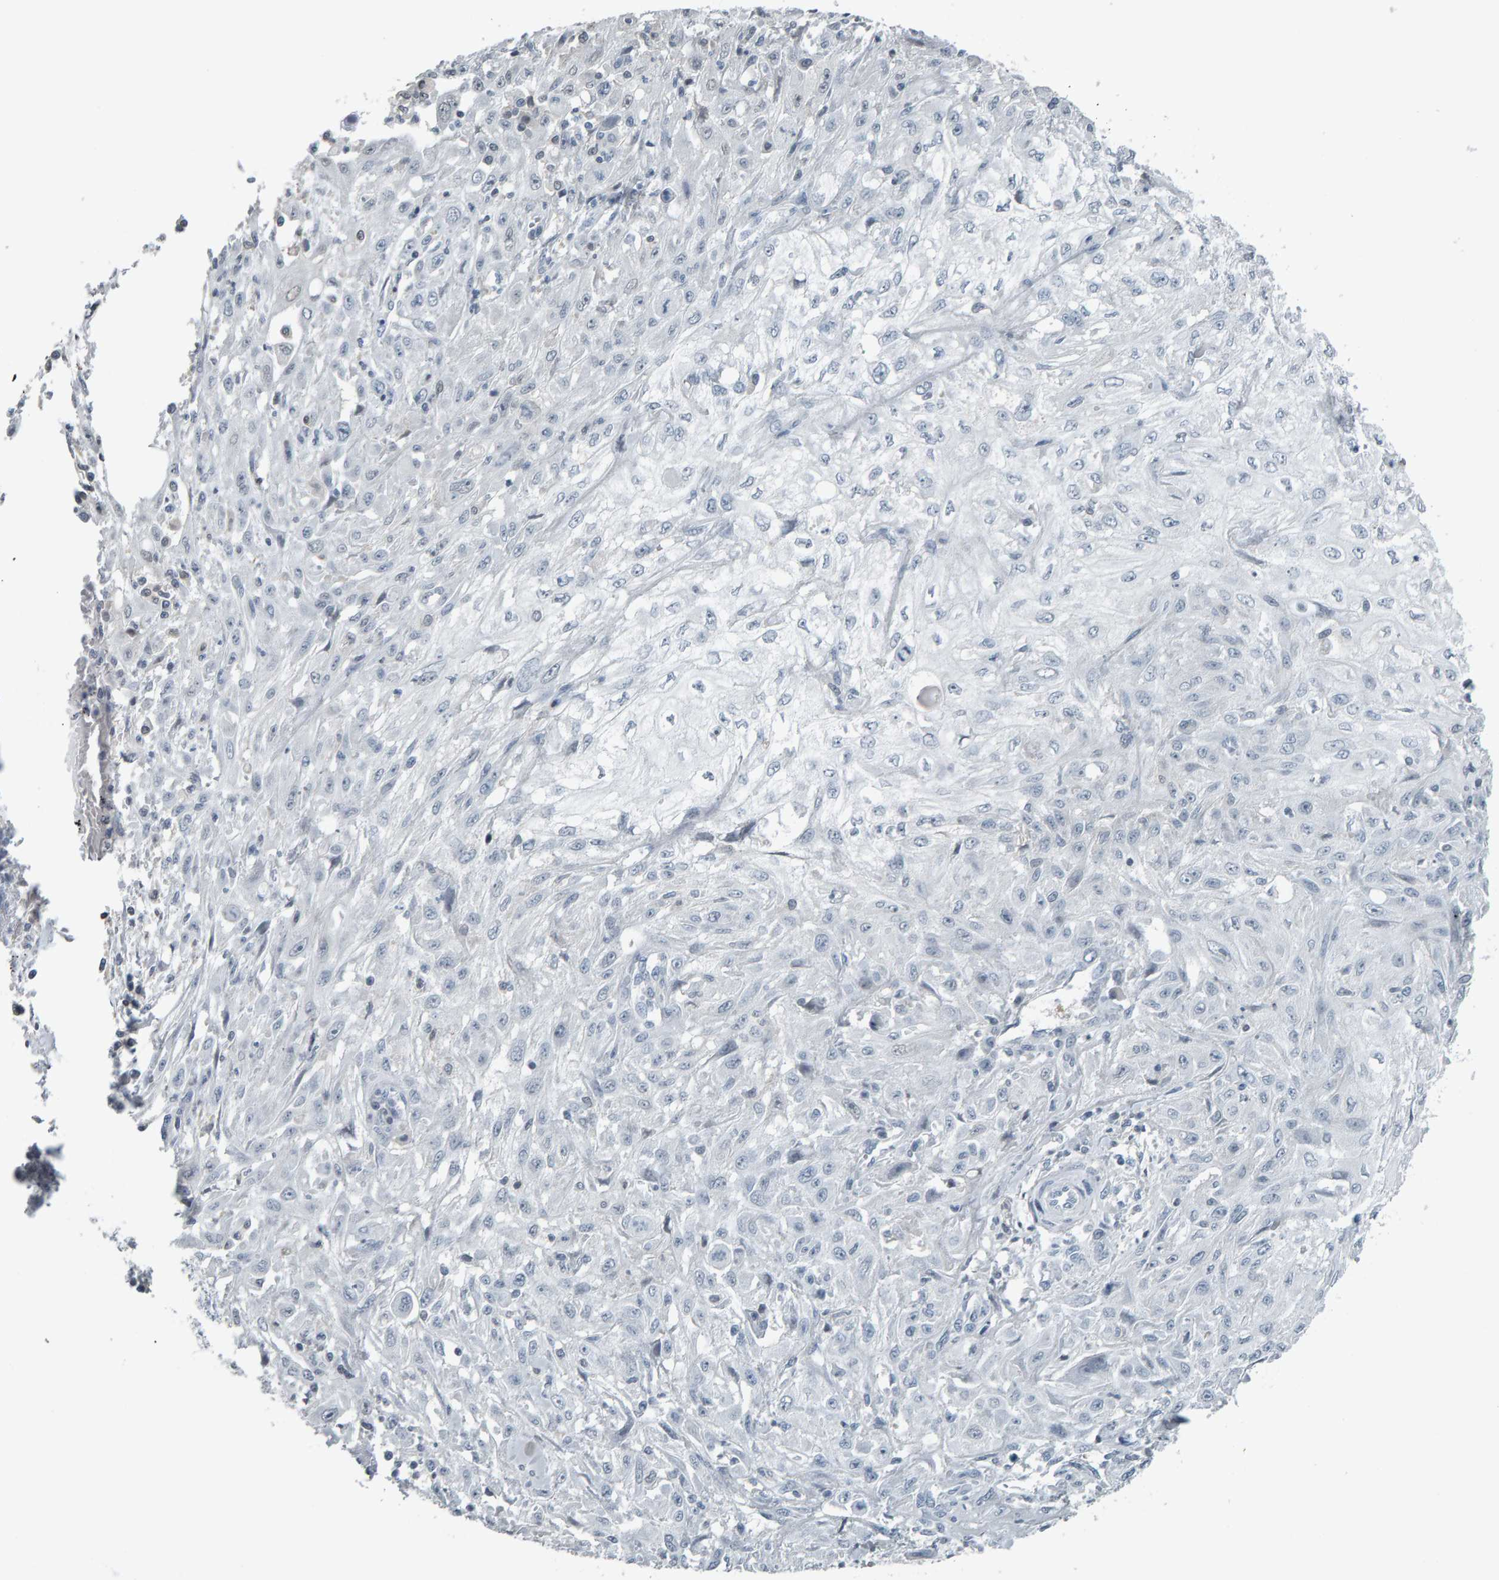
{"staining": {"intensity": "negative", "quantity": "none", "location": "none"}, "tissue": "skin cancer", "cell_type": "Tumor cells", "image_type": "cancer", "snomed": [{"axis": "morphology", "description": "Squamous cell carcinoma, NOS"}, {"axis": "morphology", "description": "Squamous cell carcinoma, metastatic, NOS"}, {"axis": "topography", "description": "Skin"}, {"axis": "topography", "description": "Lymph node"}], "caption": "DAB (3,3'-diaminobenzidine) immunohistochemical staining of human skin cancer (metastatic squamous cell carcinoma) demonstrates no significant expression in tumor cells.", "gene": "PYY", "patient": {"sex": "male", "age": 75}}